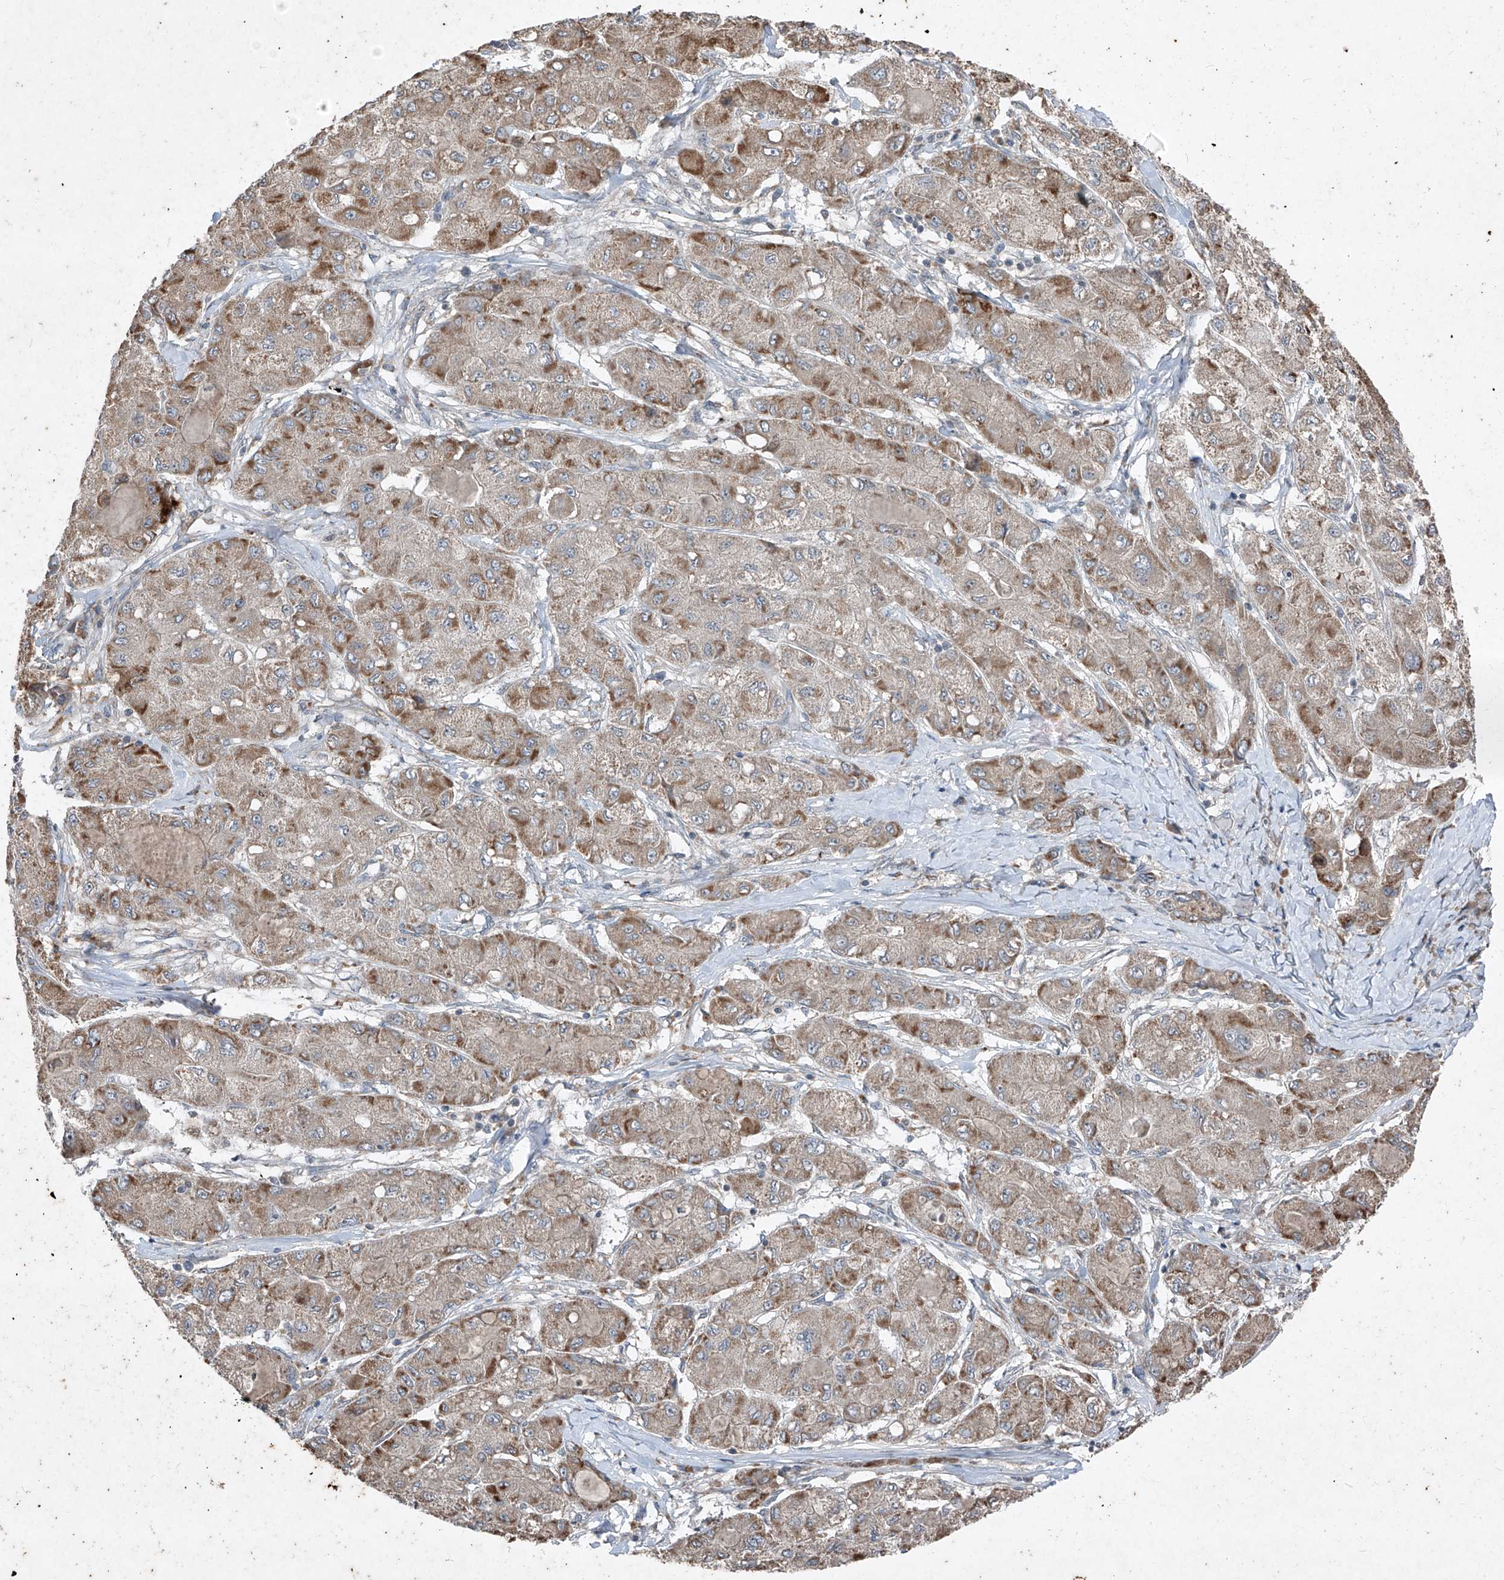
{"staining": {"intensity": "moderate", "quantity": "25%-75%", "location": "cytoplasmic/membranous"}, "tissue": "liver cancer", "cell_type": "Tumor cells", "image_type": "cancer", "snomed": [{"axis": "morphology", "description": "Carcinoma, Hepatocellular, NOS"}, {"axis": "topography", "description": "Liver"}], "caption": "IHC (DAB (3,3'-diaminobenzidine)) staining of liver cancer demonstrates moderate cytoplasmic/membranous protein positivity in about 25%-75% of tumor cells.", "gene": "ABCD3", "patient": {"sex": "male", "age": 80}}